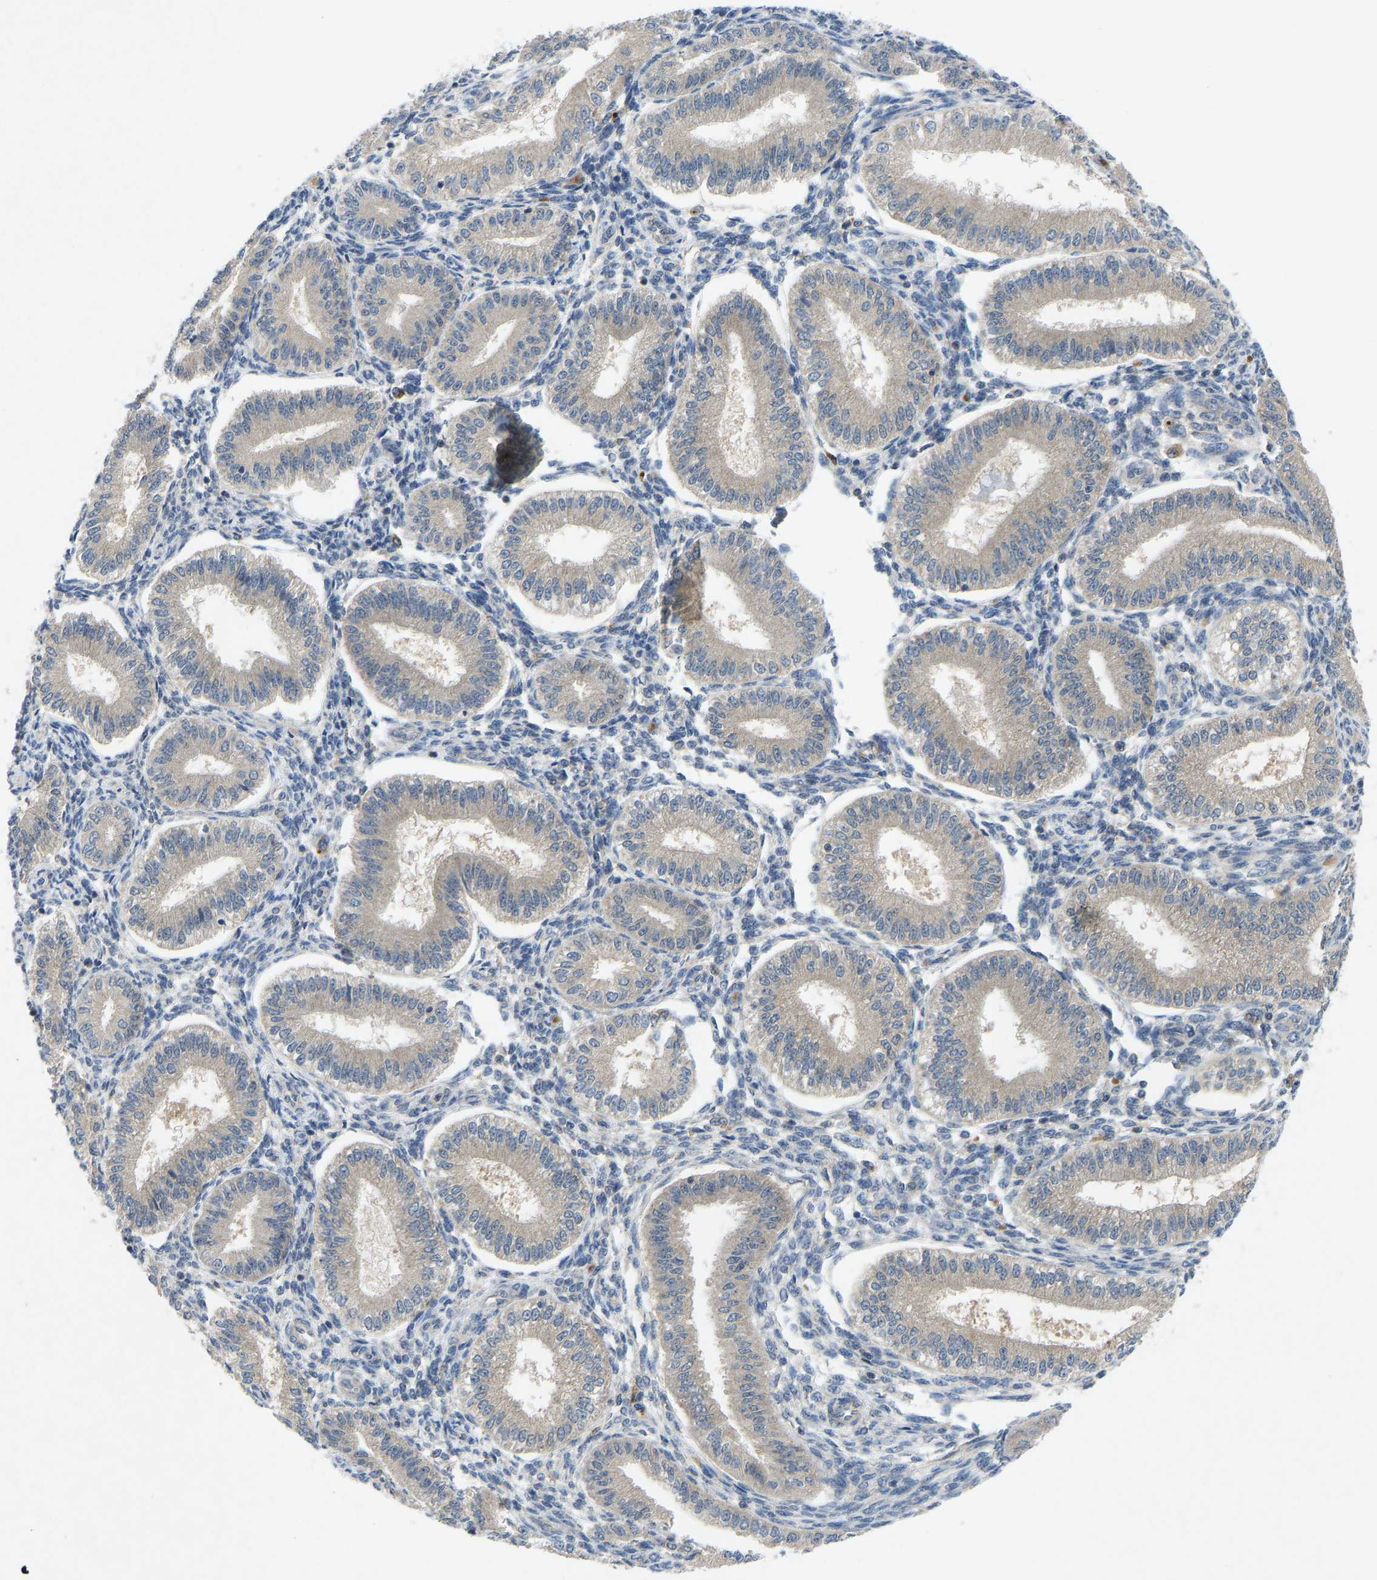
{"staining": {"intensity": "negative", "quantity": "none", "location": "none"}, "tissue": "endometrium", "cell_type": "Cells in endometrial stroma", "image_type": "normal", "snomed": [{"axis": "morphology", "description": "Normal tissue, NOS"}, {"axis": "topography", "description": "Endometrium"}], "caption": "IHC of unremarkable human endometrium demonstrates no expression in cells in endometrial stroma.", "gene": "PDE7A", "patient": {"sex": "female", "age": 39}}